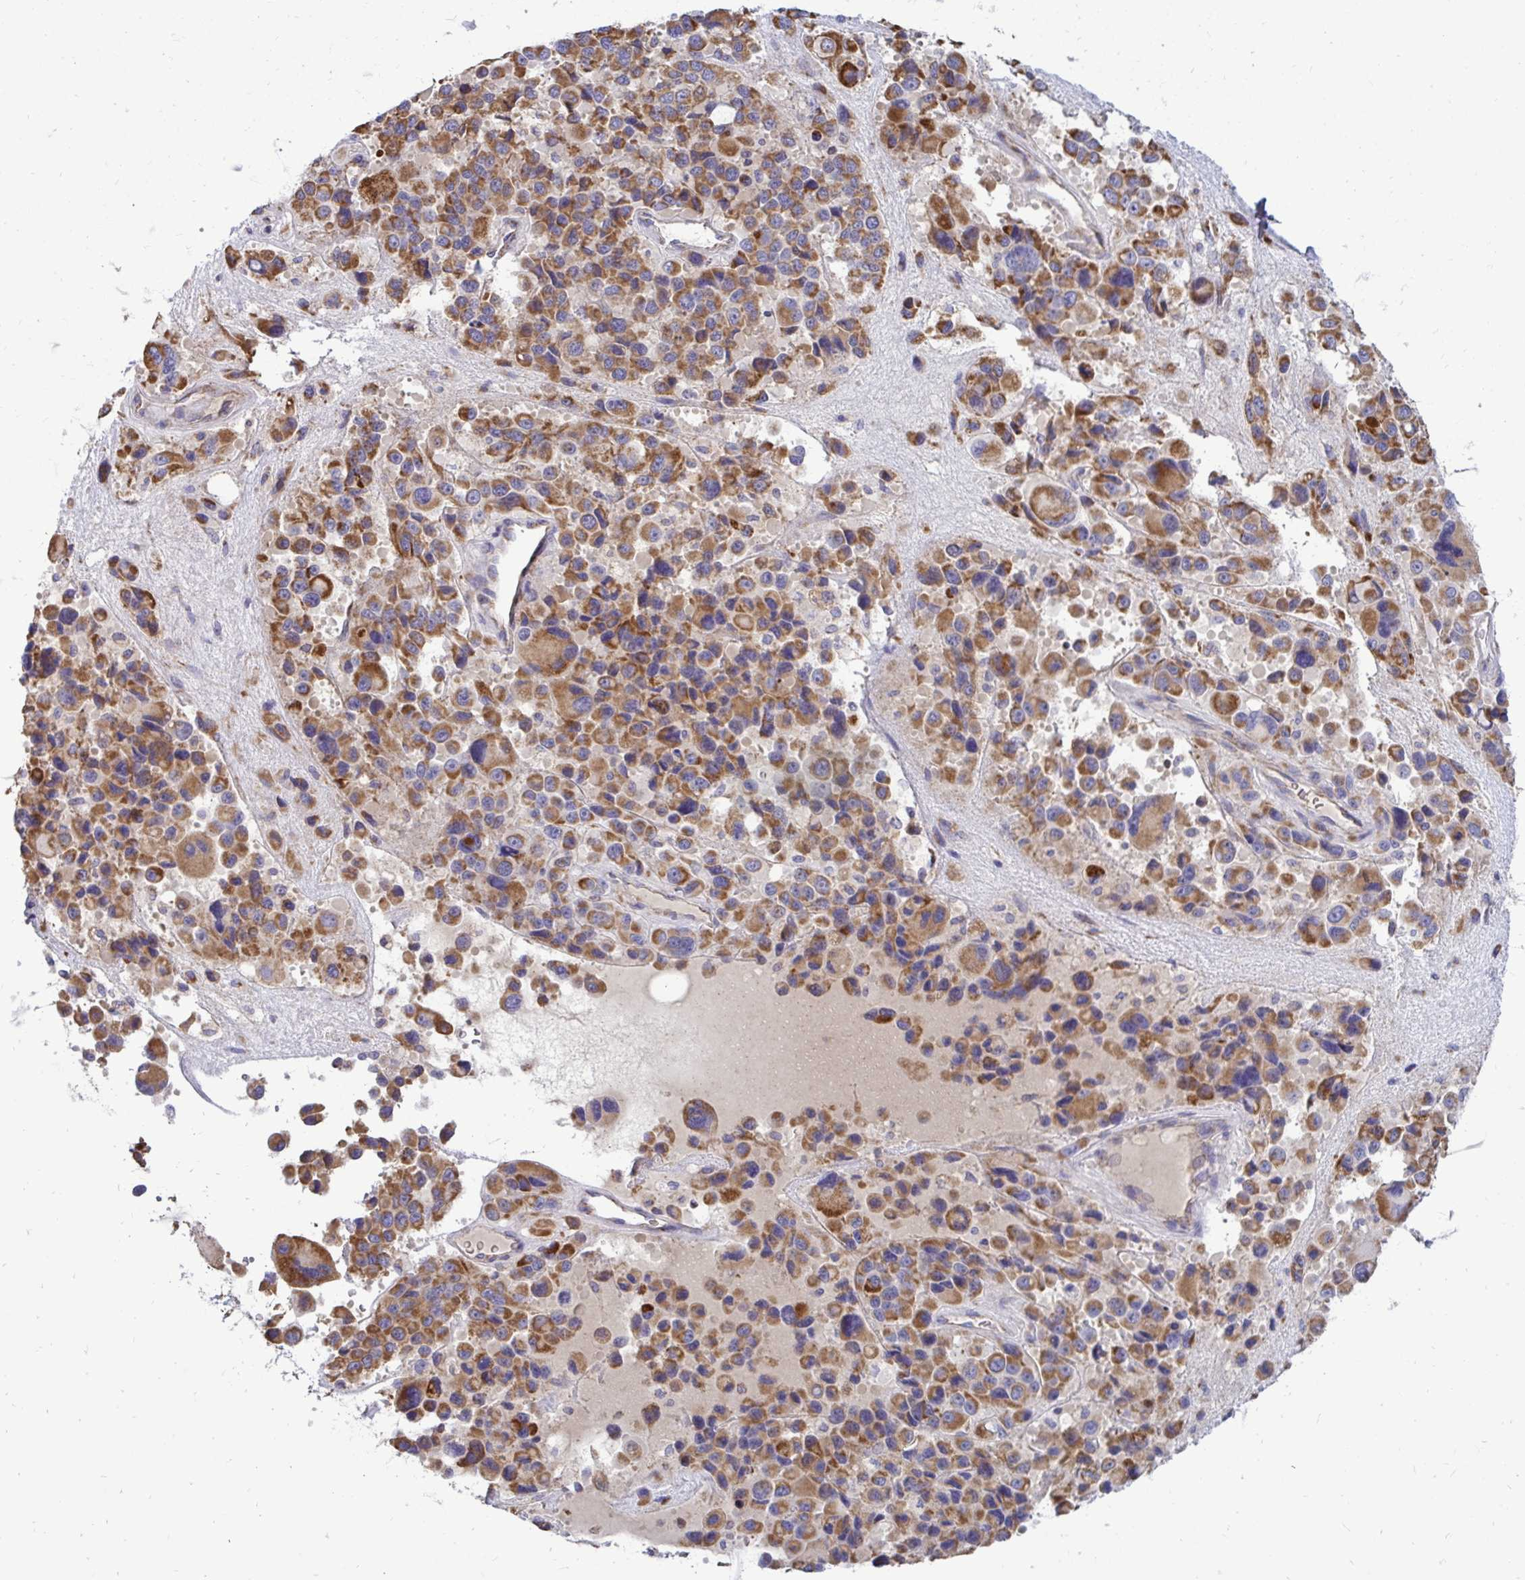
{"staining": {"intensity": "moderate", "quantity": ">75%", "location": "cytoplasmic/membranous"}, "tissue": "melanoma", "cell_type": "Tumor cells", "image_type": "cancer", "snomed": [{"axis": "morphology", "description": "Malignant melanoma, Metastatic site"}, {"axis": "topography", "description": "Lymph node"}], "caption": "A medium amount of moderate cytoplasmic/membranous positivity is identified in approximately >75% of tumor cells in malignant melanoma (metastatic site) tissue. (brown staining indicates protein expression, while blue staining denotes nuclei).", "gene": "OR10R2", "patient": {"sex": "female", "age": 65}}